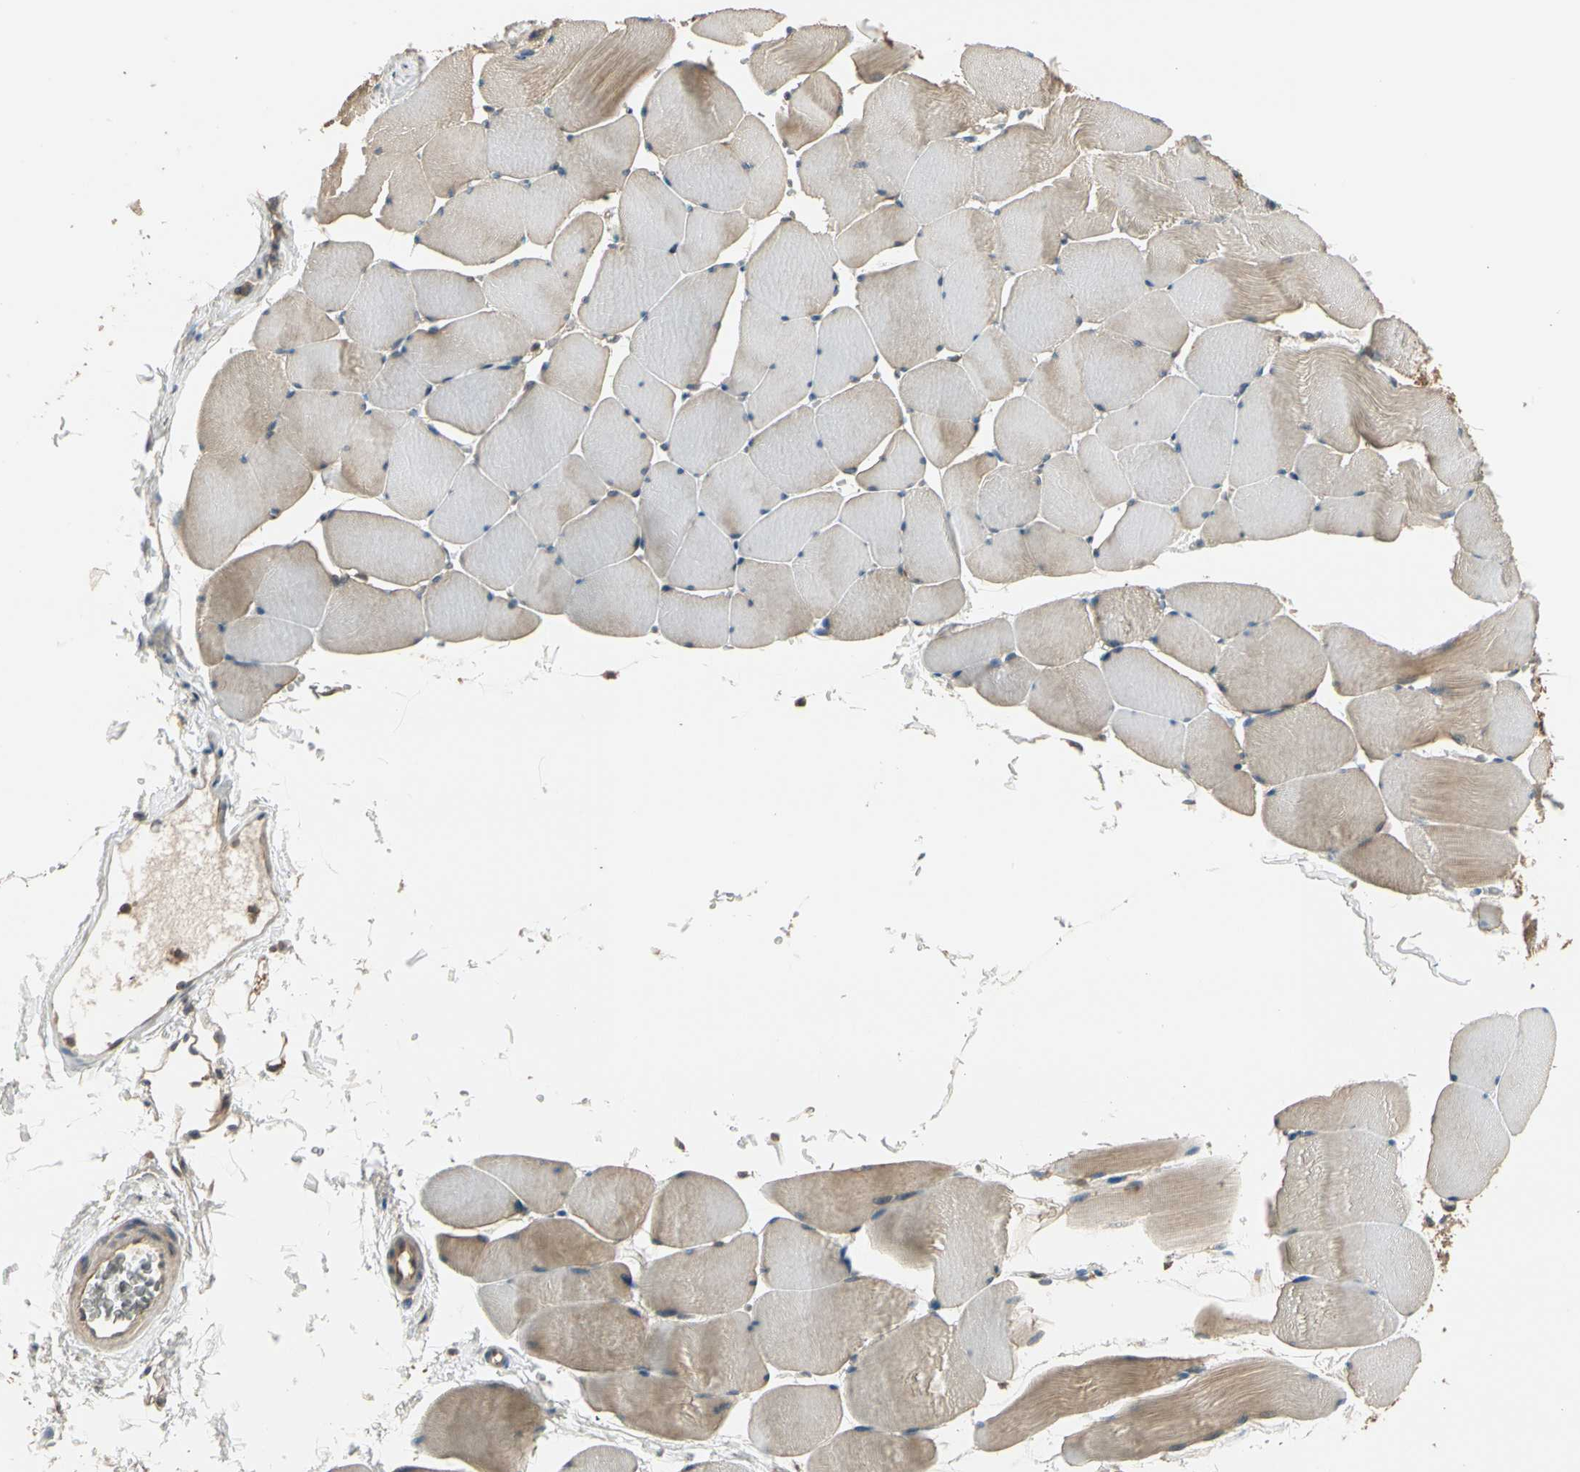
{"staining": {"intensity": "moderate", "quantity": ">75%", "location": "cytoplasmic/membranous"}, "tissue": "skeletal muscle", "cell_type": "Myocytes", "image_type": "normal", "snomed": [{"axis": "morphology", "description": "Normal tissue, NOS"}, {"axis": "topography", "description": "Skeletal muscle"}], "caption": "This micrograph displays IHC staining of unremarkable skeletal muscle, with medium moderate cytoplasmic/membranous staining in about >75% of myocytes.", "gene": "TNFRSF21", "patient": {"sex": "male", "age": 62}}